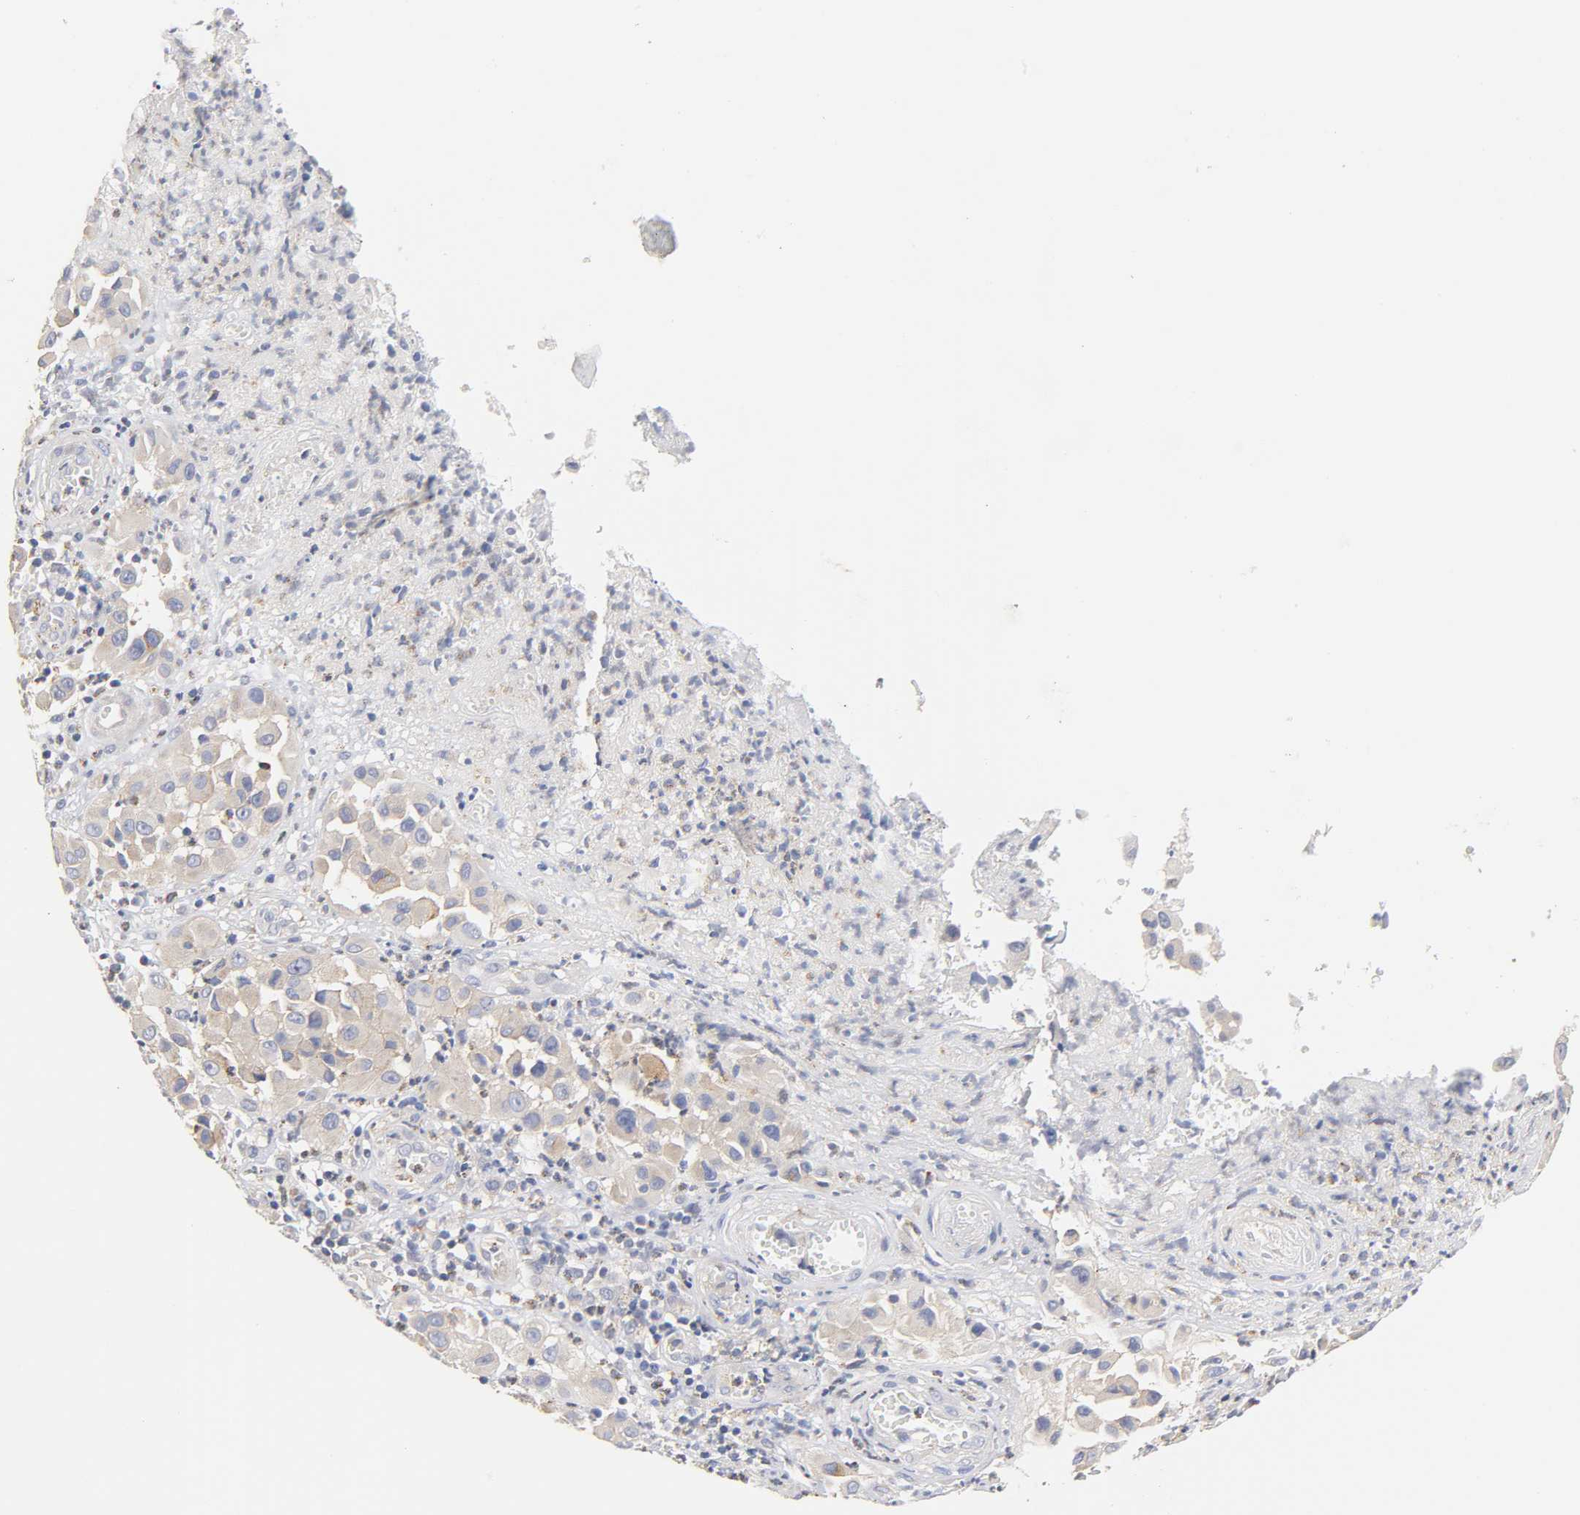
{"staining": {"intensity": "negative", "quantity": "none", "location": "none"}, "tissue": "melanoma", "cell_type": "Tumor cells", "image_type": "cancer", "snomed": [{"axis": "morphology", "description": "Malignant melanoma, NOS"}, {"axis": "topography", "description": "Skin"}], "caption": "Immunohistochemistry of human melanoma displays no positivity in tumor cells.", "gene": "SEMA5A", "patient": {"sex": "female", "age": 21}}